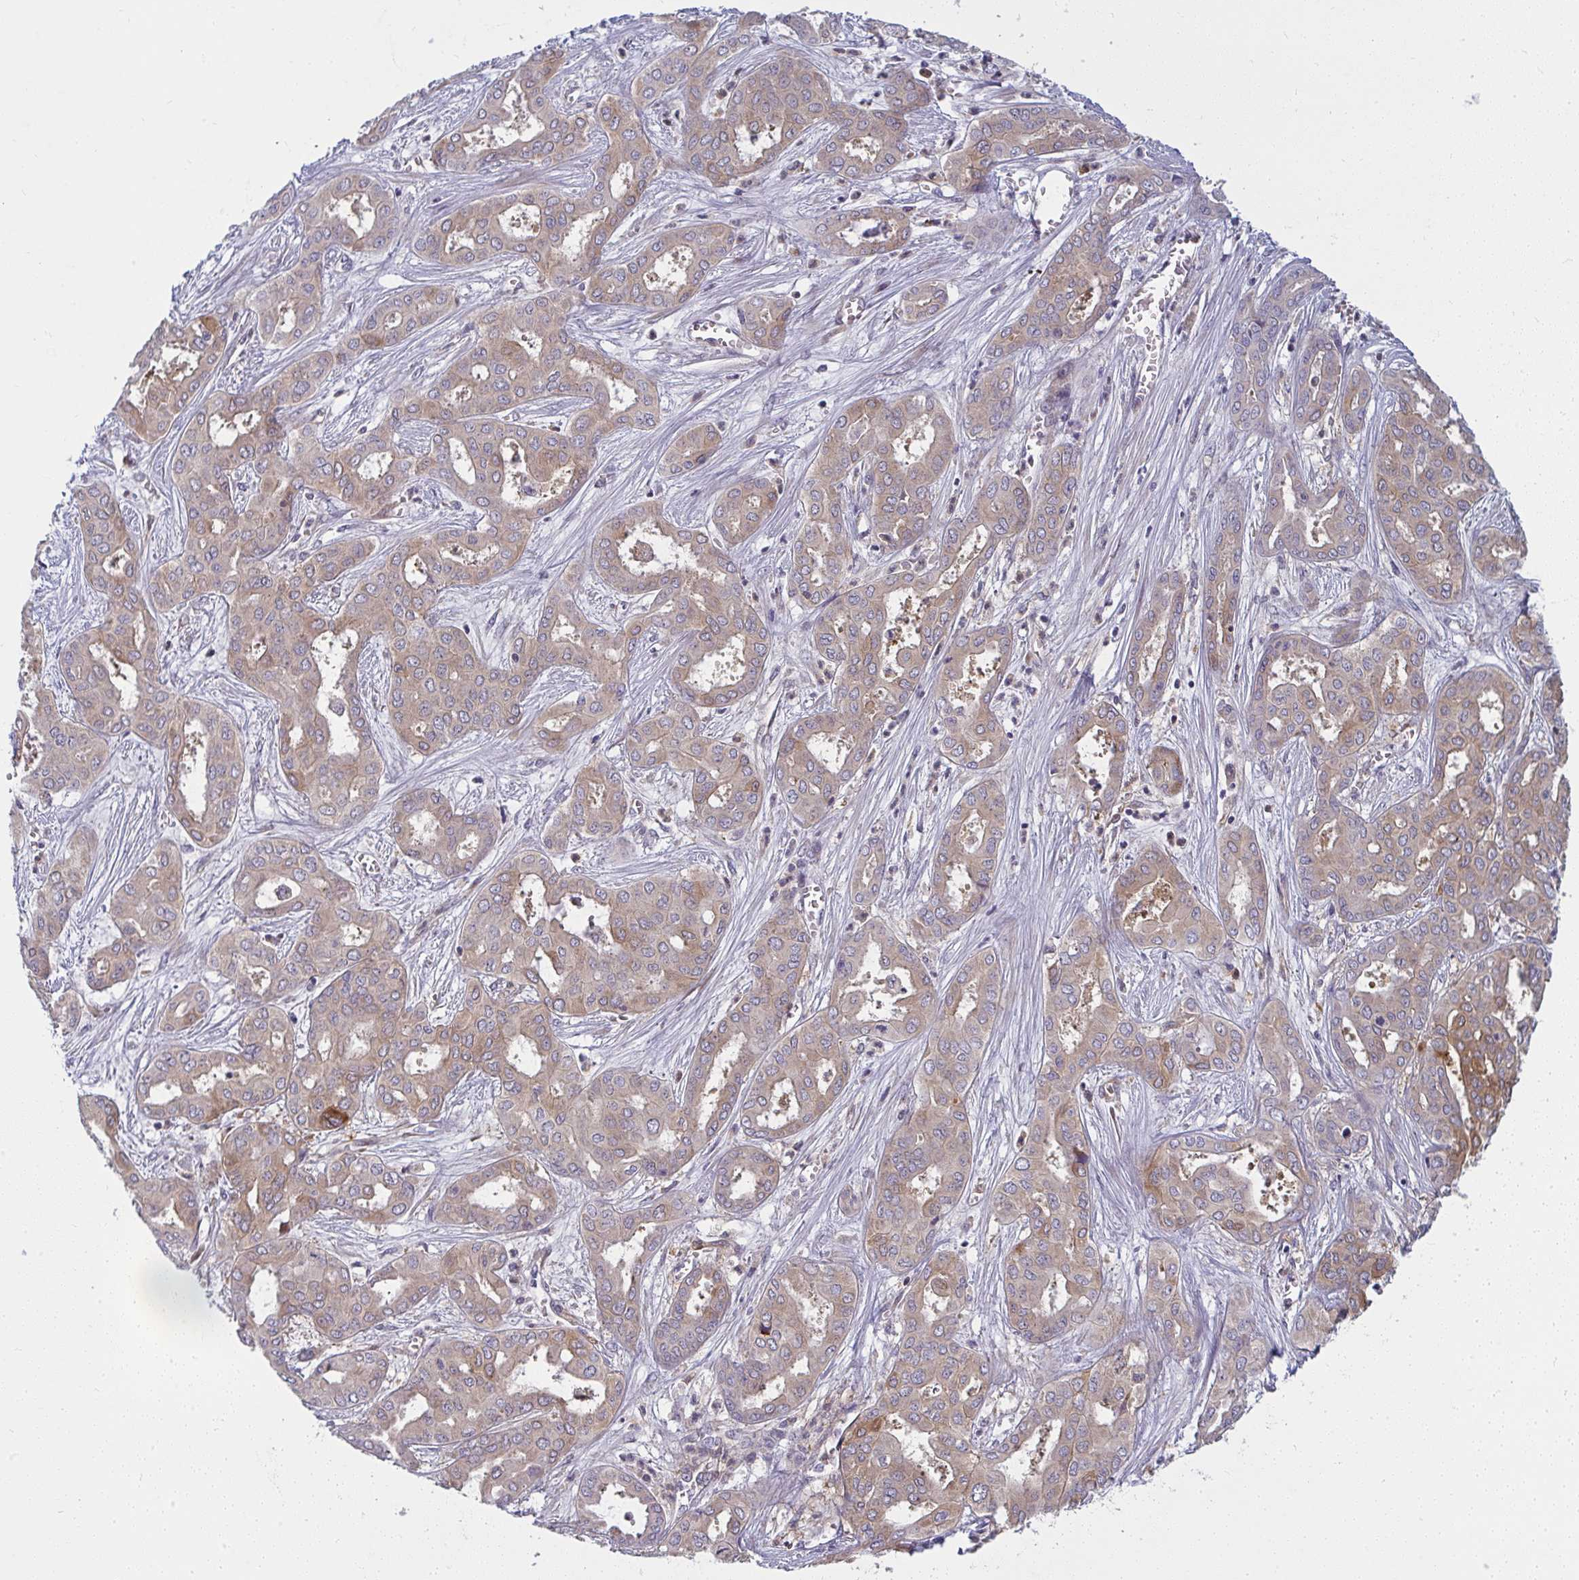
{"staining": {"intensity": "weak", "quantity": ">75%", "location": "cytoplasmic/membranous"}, "tissue": "liver cancer", "cell_type": "Tumor cells", "image_type": "cancer", "snomed": [{"axis": "morphology", "description": "Cholangiocarcinoma"}, {"axis": "topography", "description": "Liver"}], "caption": "A low amount of weak cytoplasmic/membranous expression is appreciated in approximately >75% of tumor cells in liver cholangiocarcinoma tissue.", "gene": "IFIT3", "patient": {"sex": "female", "age": 64}}